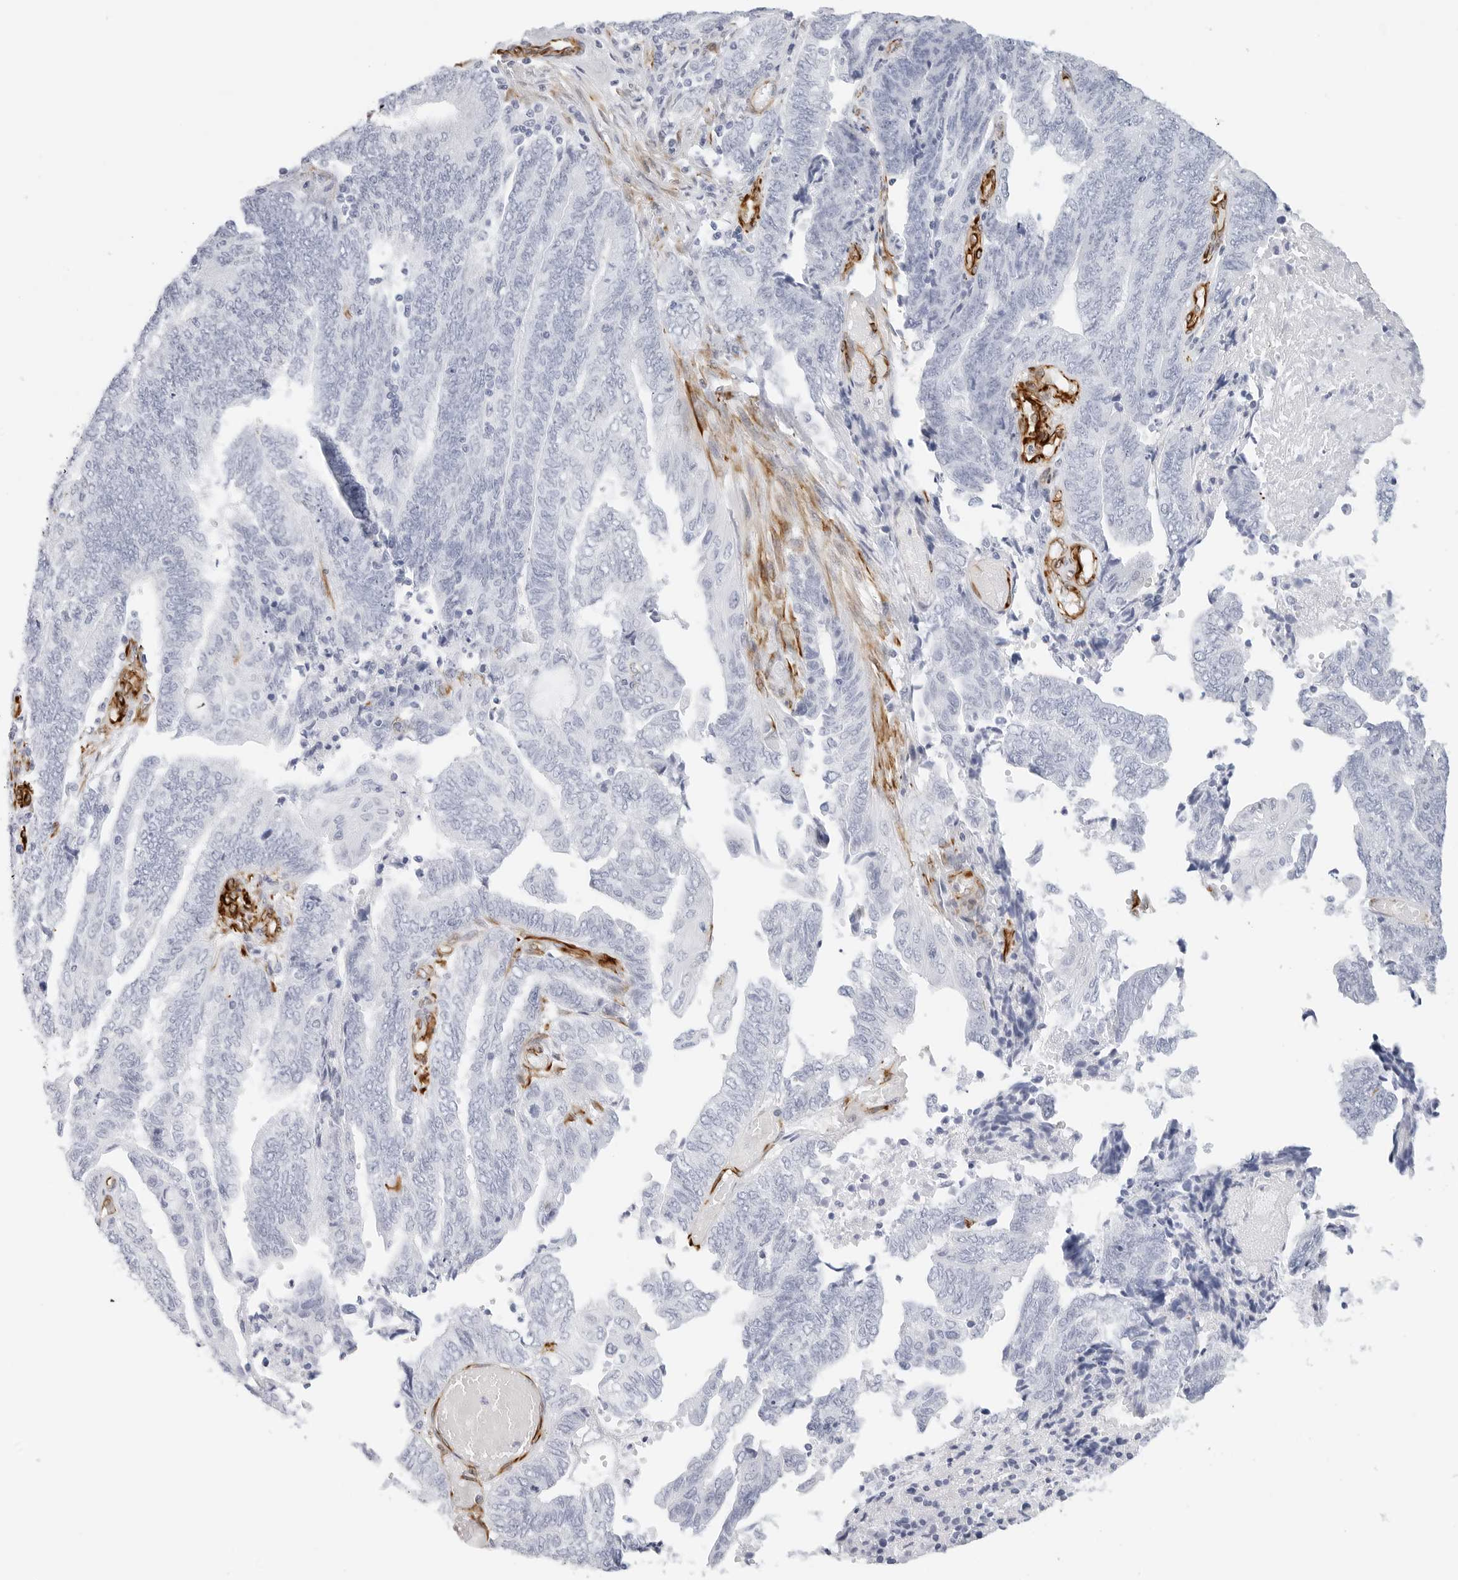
{"staining": {"intensity": "negative", "quantity": "none", "location": "none"}, "tissue": "endometrial cancer", "cell_type": "Tumor cells", "image_type": "cancer", "snomed": [{"axis": "morphology", "description": "Adenocarcinoma, NOS"}, {"axis": "topography", "description": "Uterus"}, {"axis": "topography", "description": "Endometrium"}], "caption": "Immunohistochemistry micrograph of human endometrial cancer (adenocarcinoma) stained for a protein (brown), which shows no expression in tumor cells.", "gene": "NES", "patient": {"sex": "female", "age": 70}}